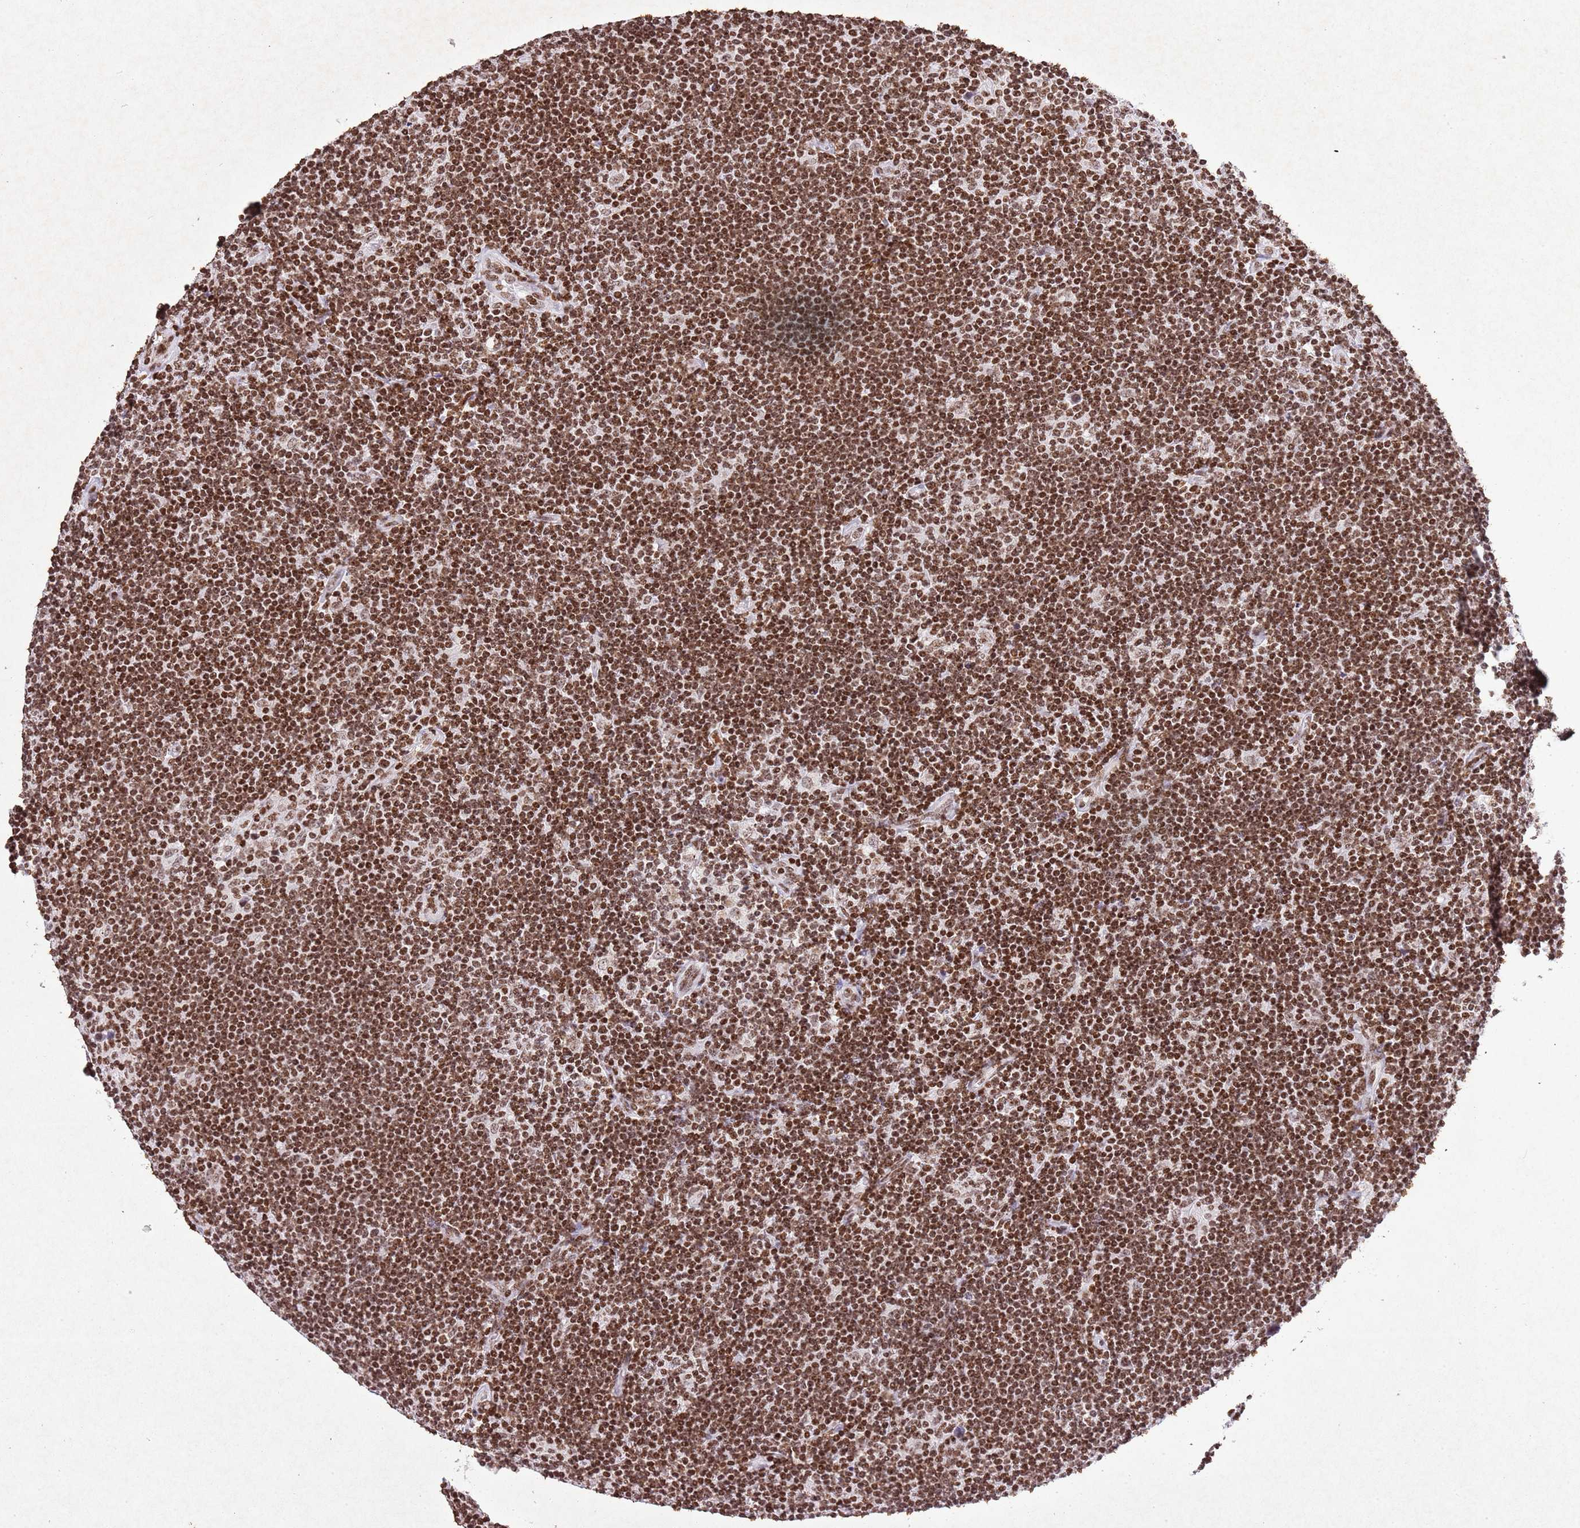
{"staining": {"intensity": "moderate", "quantity": ">75%", "location": "nuclear"}, "tissue": "lymphoma", "cell_type": "Tumor cells", "image_type": "cancer", "snomed": [{"axis": "morphology", "description": "Hodgkin's disease, NOS"}, {"axis": "topography", "description": "Lymph node"}], "caption": "A photomicrograph showing moderate nuclear expression in approximately >75% of tumor cells in Hodgkin's disease, as visualized by brown immunohistochemical staining.", "gene": "BMAL1", "patient": {"sex": "female", "age": 57}}